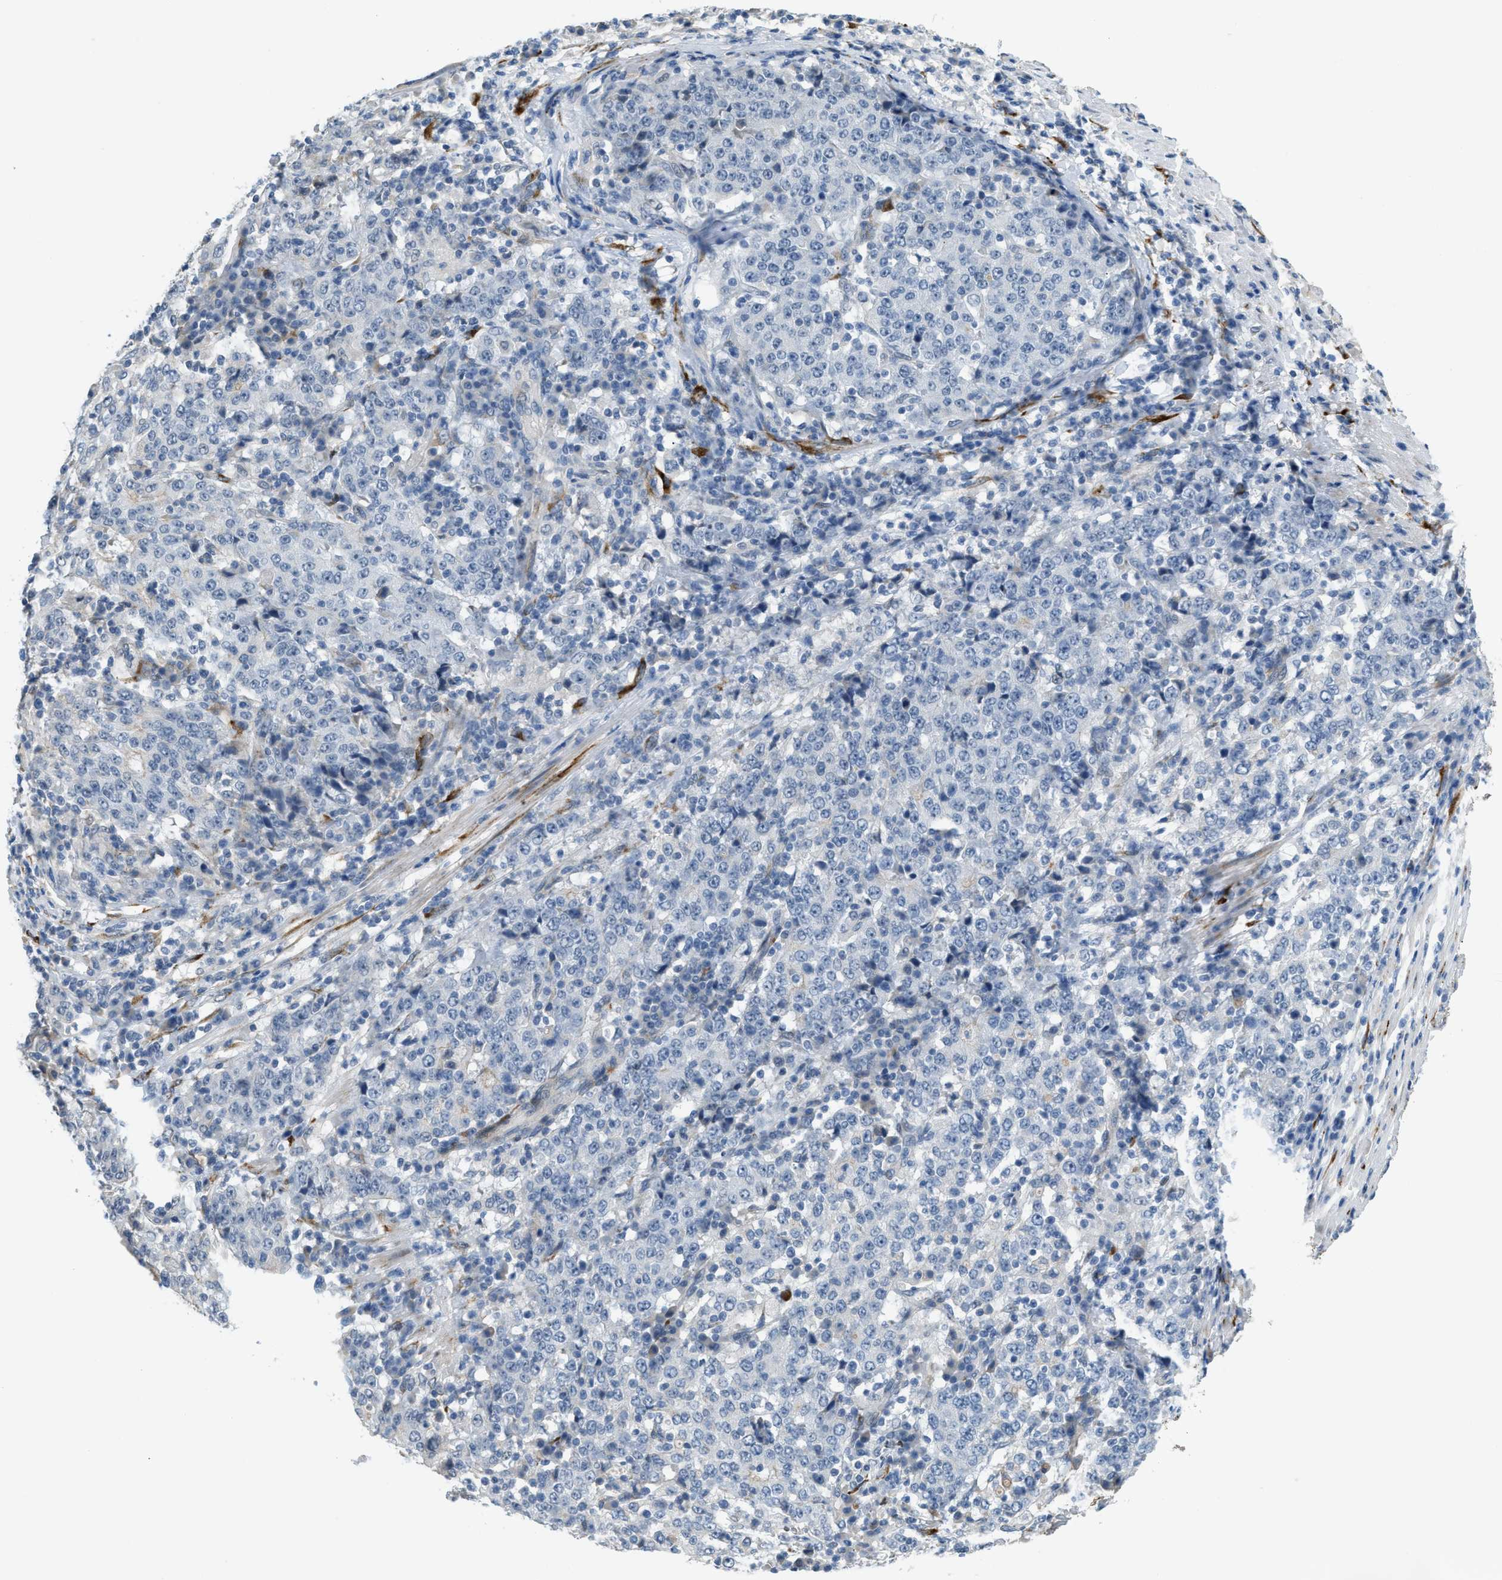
{"staining": {"intensity": "negative", "quantity": "none", "location": "none"}, "tissue": "stomach cancer", "cell_type": "Tumor cells", "image_type": "cancer", "snomed": [{"axis": "morphology", "description": "Adenocarcinoma, NOS"}, {"axis": "topography", "description": "Stomach"}], "caption": "This is an immunohistochemistry (IHC) histopathology image of human adenocarcinoma (stomach). There is no staining in tumor cells.", "gene": "TMEM154", "patient": {"sex": "male", "age": 59}}